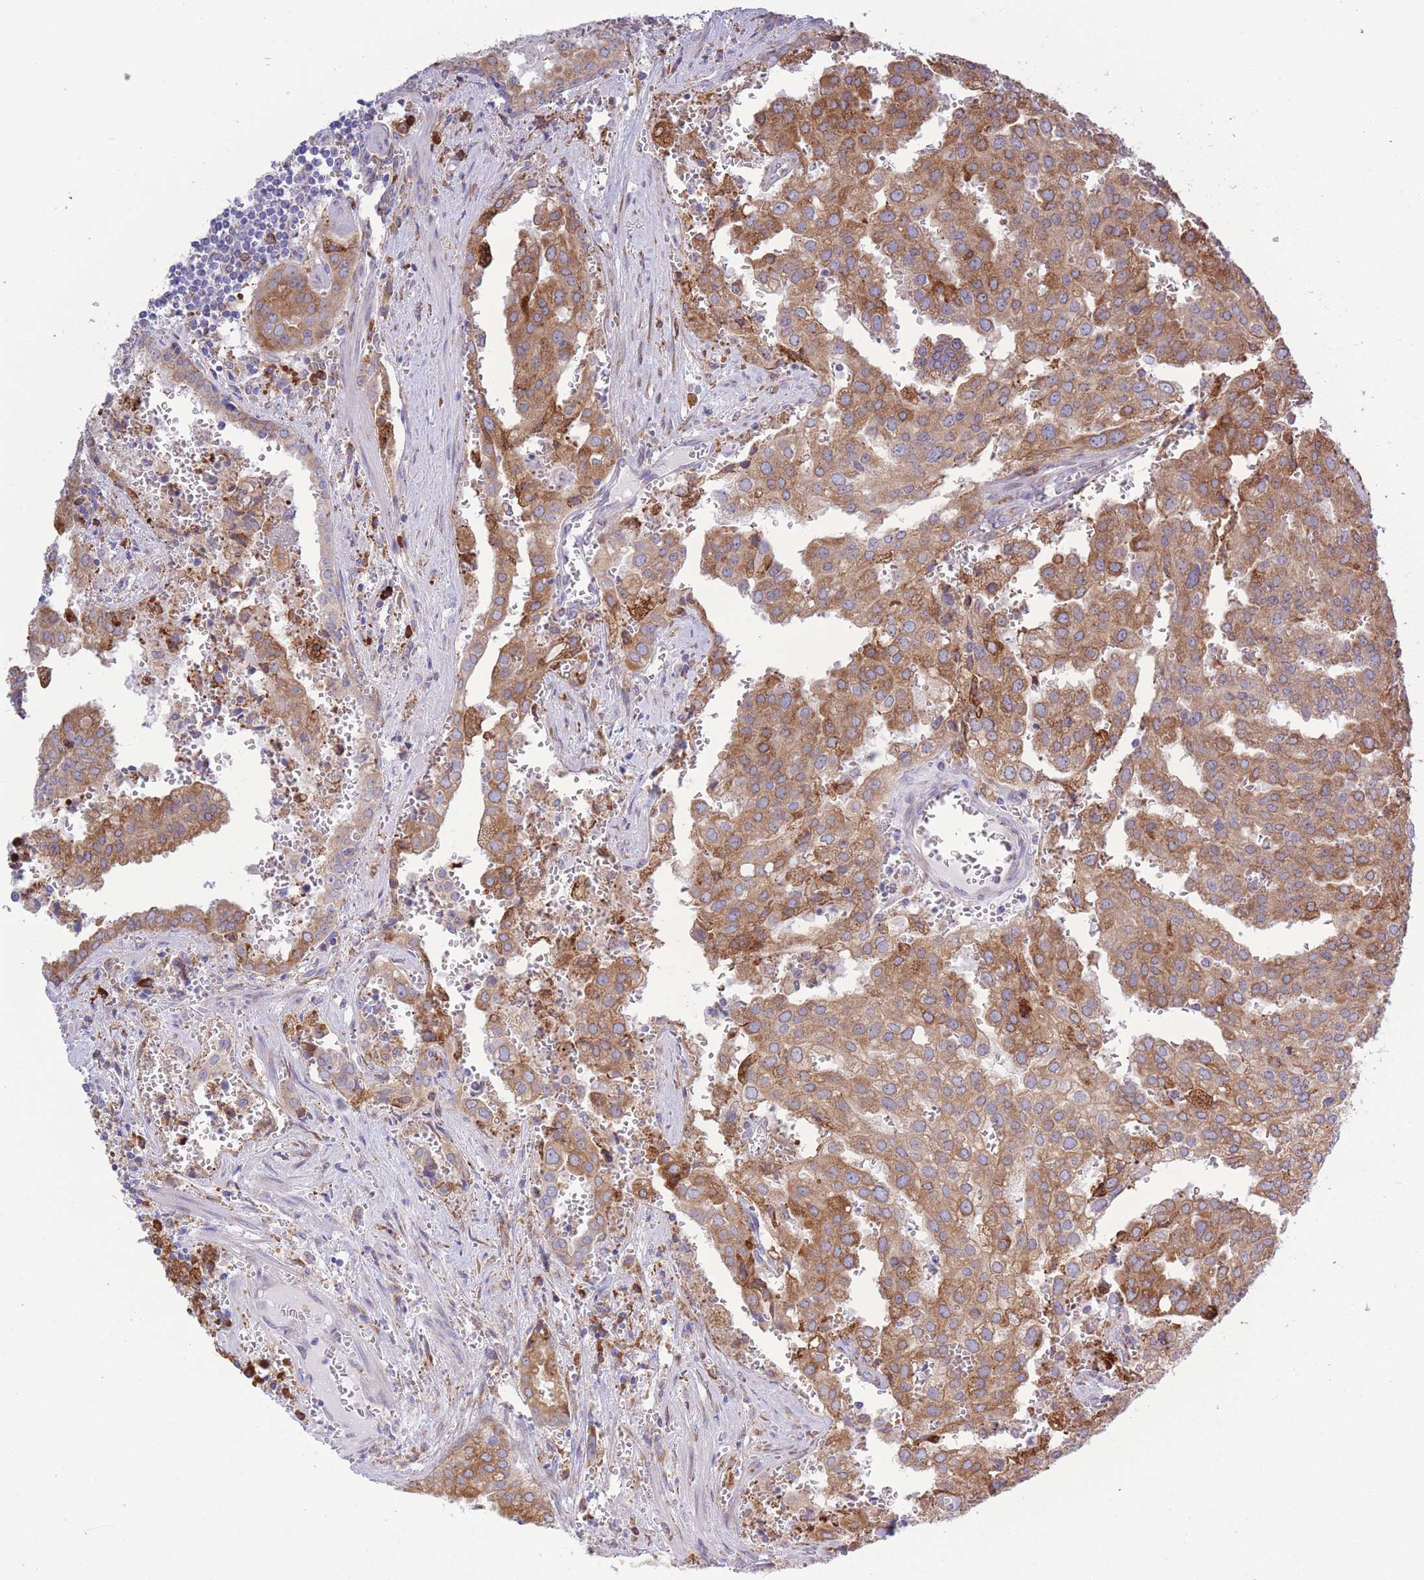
{"staining": {"intensity": "moderate", "quantity": ">75%", "location": "cytoplasmic/membranous"}, "tissue": "prostate cancer", "cell_type": "Tumor cells", "image_type": "cancer", "snomed": [{"axis": "morphology", "description": "Adenocarcinoma, High grade"}, {"axis": "topography", "description": "Prostate"}], "caption": "A brown stain shows moderate cytoplasmic/membranous expression of a protein in human adenocarcinoma (high-grade) (prostate) tumor cells.", "gene": "MYDGF", "patient": {"sex": "male", "age": 68}}